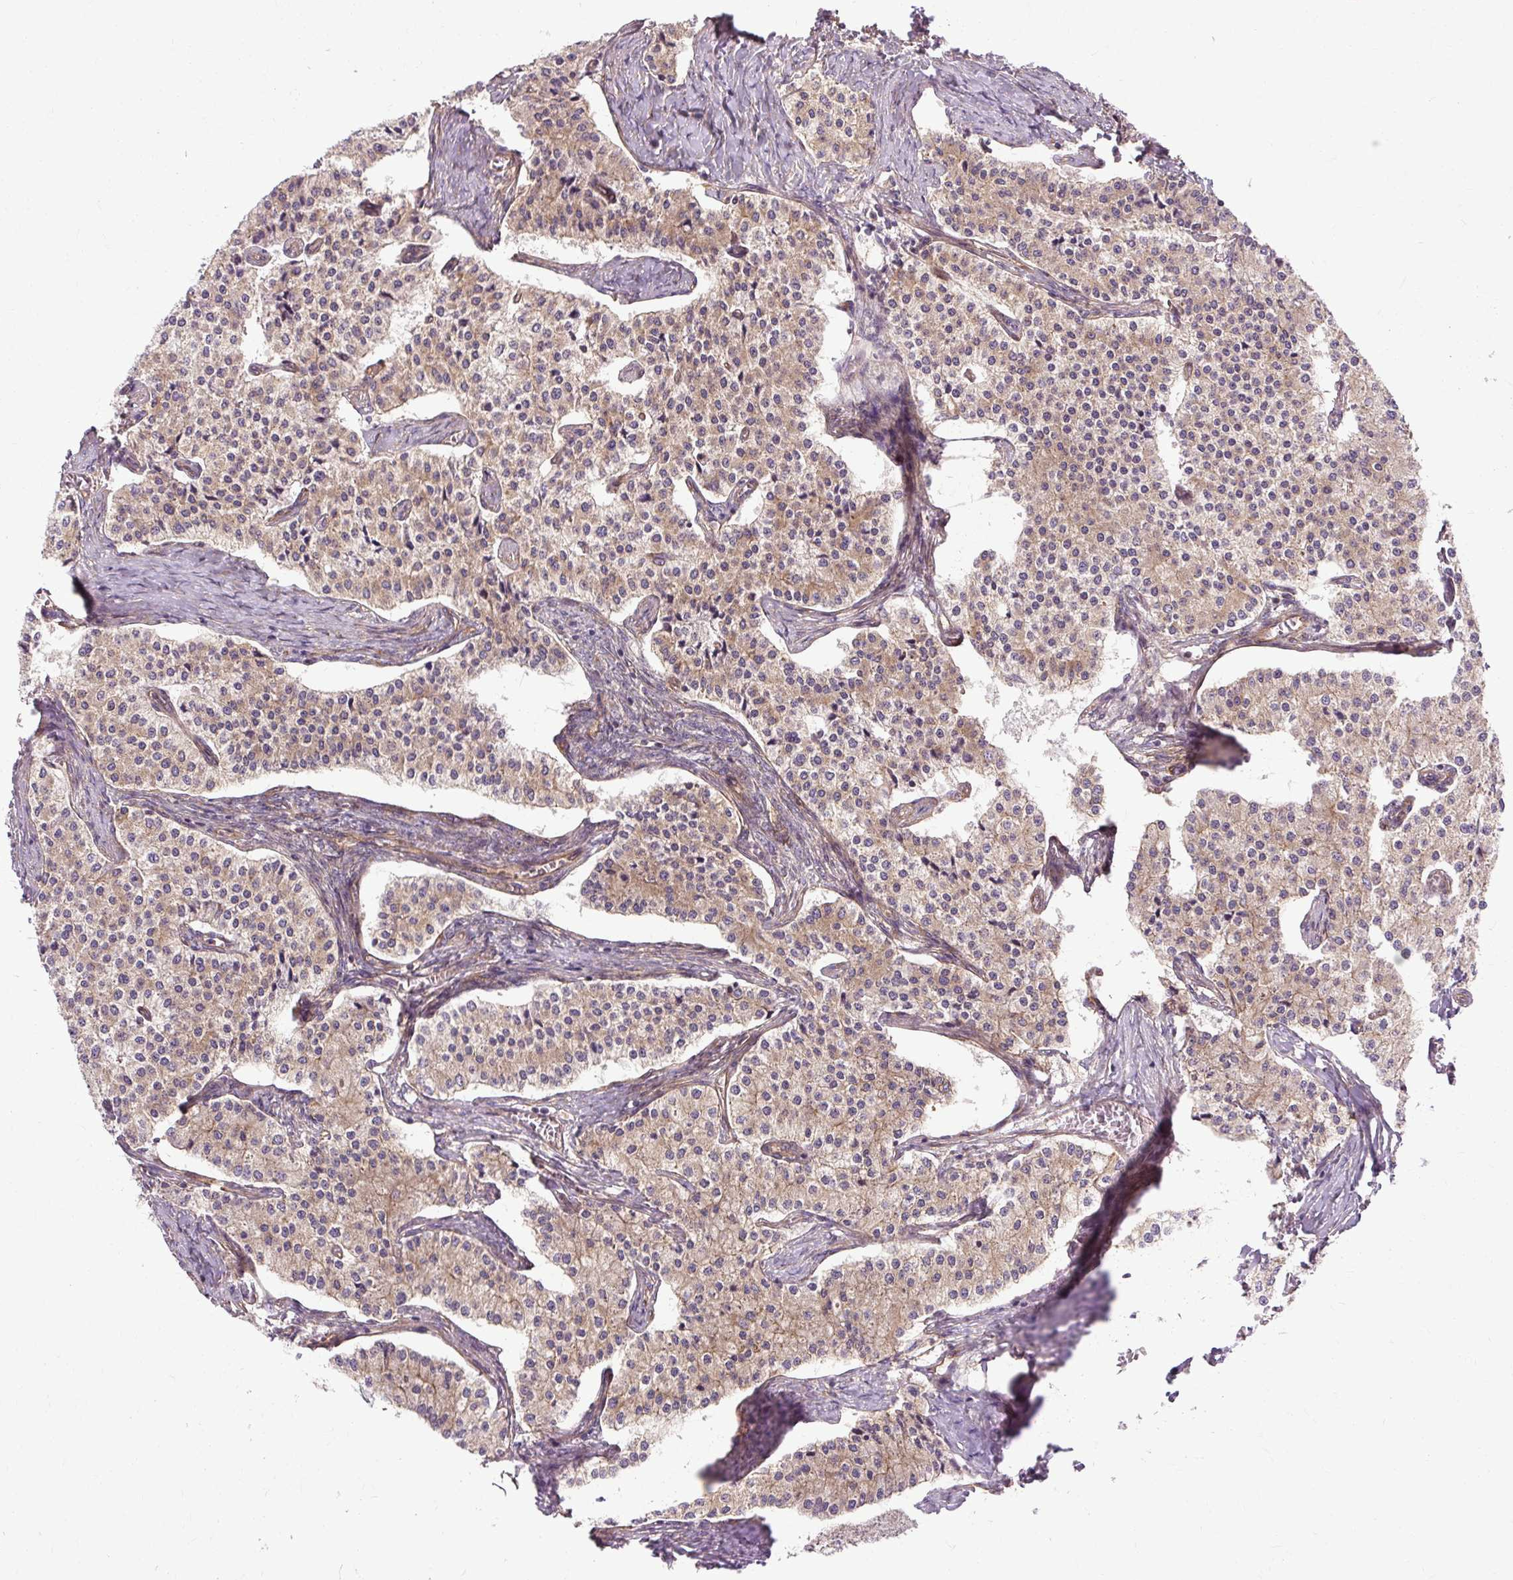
{"staining": {"intensity": "moderate", "quantity": "25%-75%", "location": "cytoplasmic/membranous"}, "tissue": "carcinoid", "cell_type": "Tumor cells", "image_type": "cancer", "snomed": [{"axis": "morphology", "description": "Carcinoid, malignant, NOS"}, {"axis": "topography", "description": "Colon"}], "caption": "Moderate cytoplasmic/membranous staining for a protein is identified in about 25%-75% of tumor cells of carcinoid using IHC.", "gene": "CCDC93", "patient": {"sex": "female", "age": 52}}